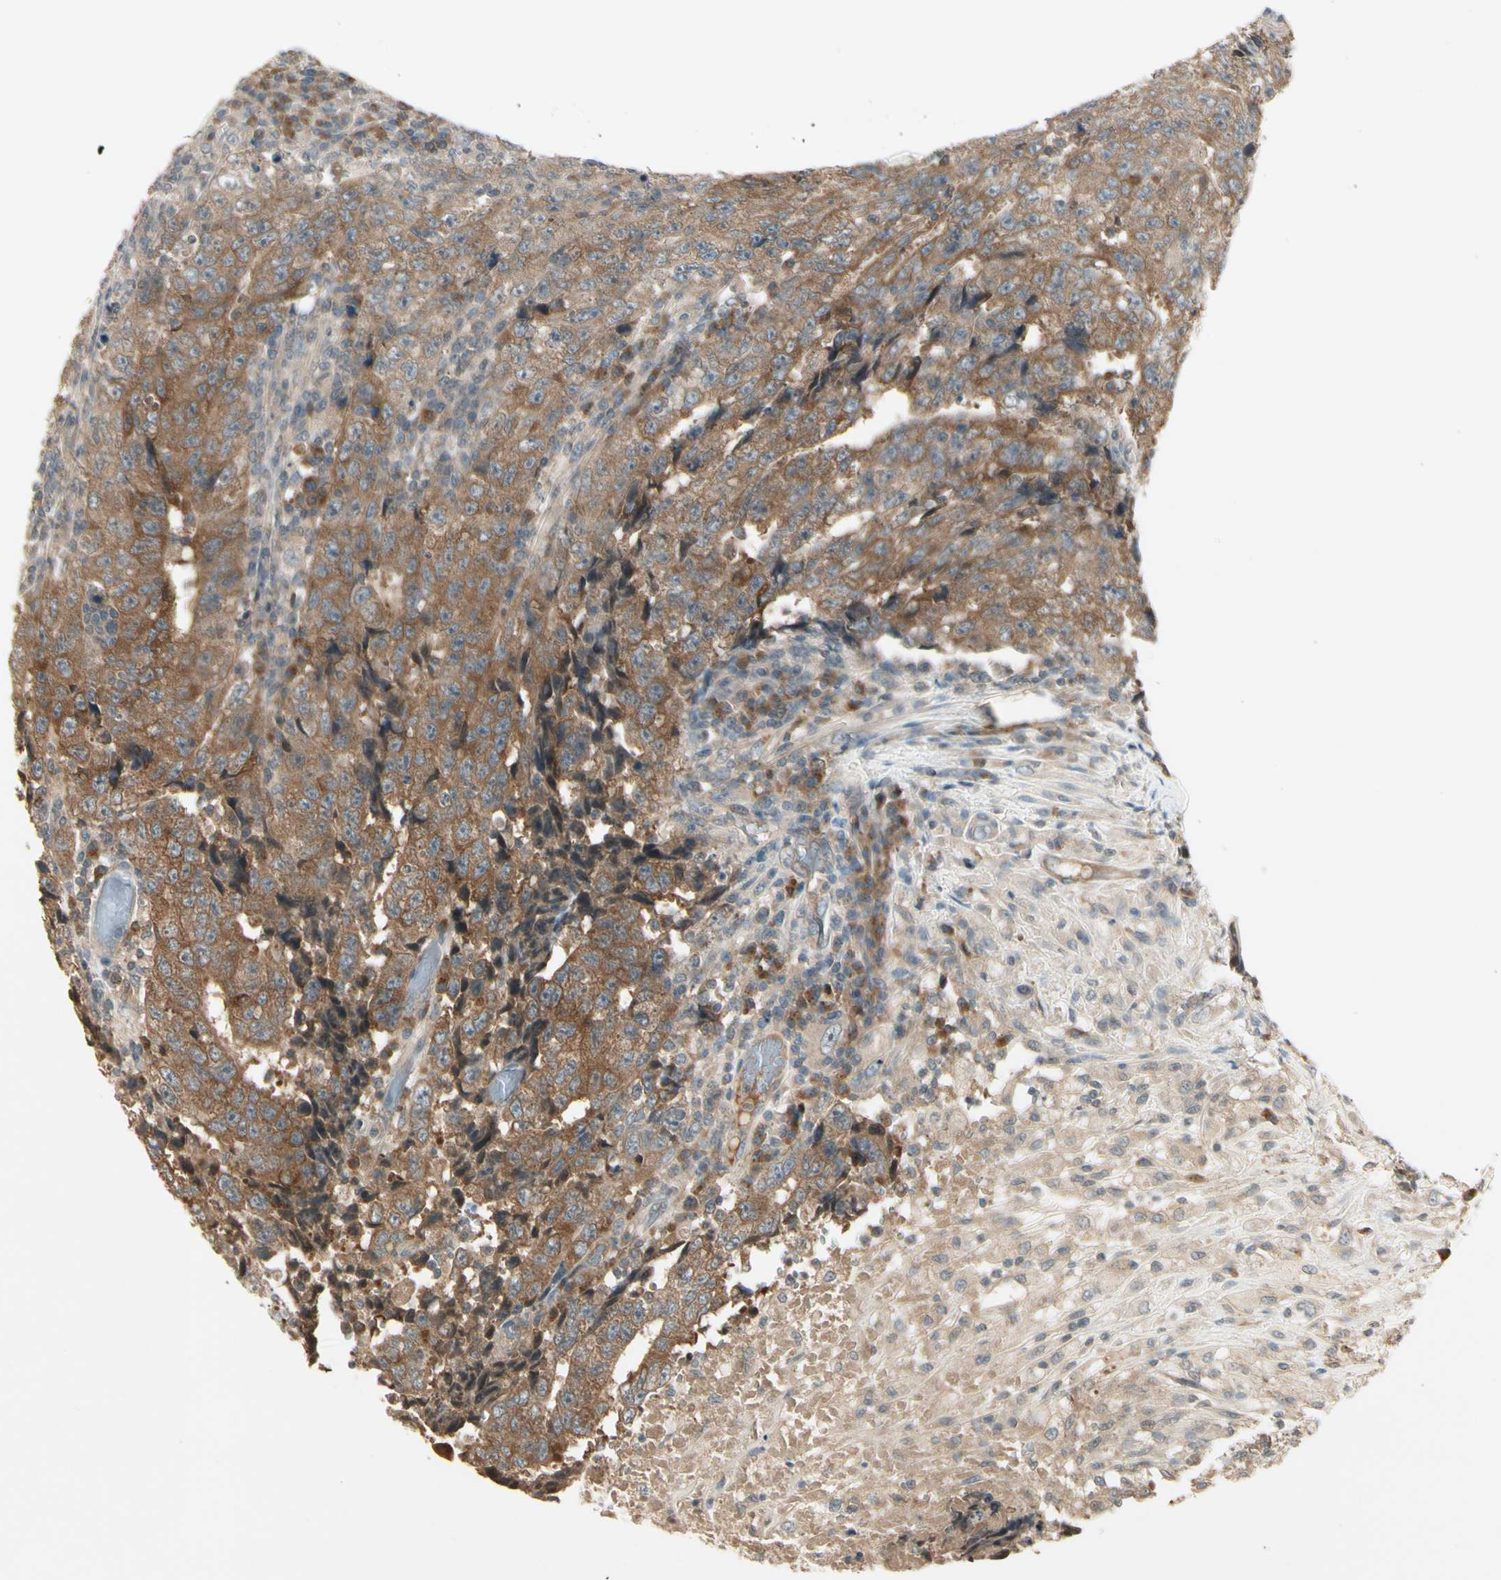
{"staining": {"intensity": "strong", "quantity": ">75%", "location": "cytoplasmic/membranous"}, "tissue": "testis cancer", "cell_type": "Tumor cells", "image_type": "cancer", "snomed": [{"axis": "morphology", "description": "Necrosis, NOS"}, {"axis": "morphology", "description": "Carcinoma, Embryonal, NOS"}, {"axis": "topography", "description": "Testis"}], "caption": "Strong cytoplasmic/membranous protein expression is identified in about >75% of tumor cells in testis cancer (embryonal carcinoma).", "gene": "FHDC1", "patient": {"sex": "male", "age": 19}}